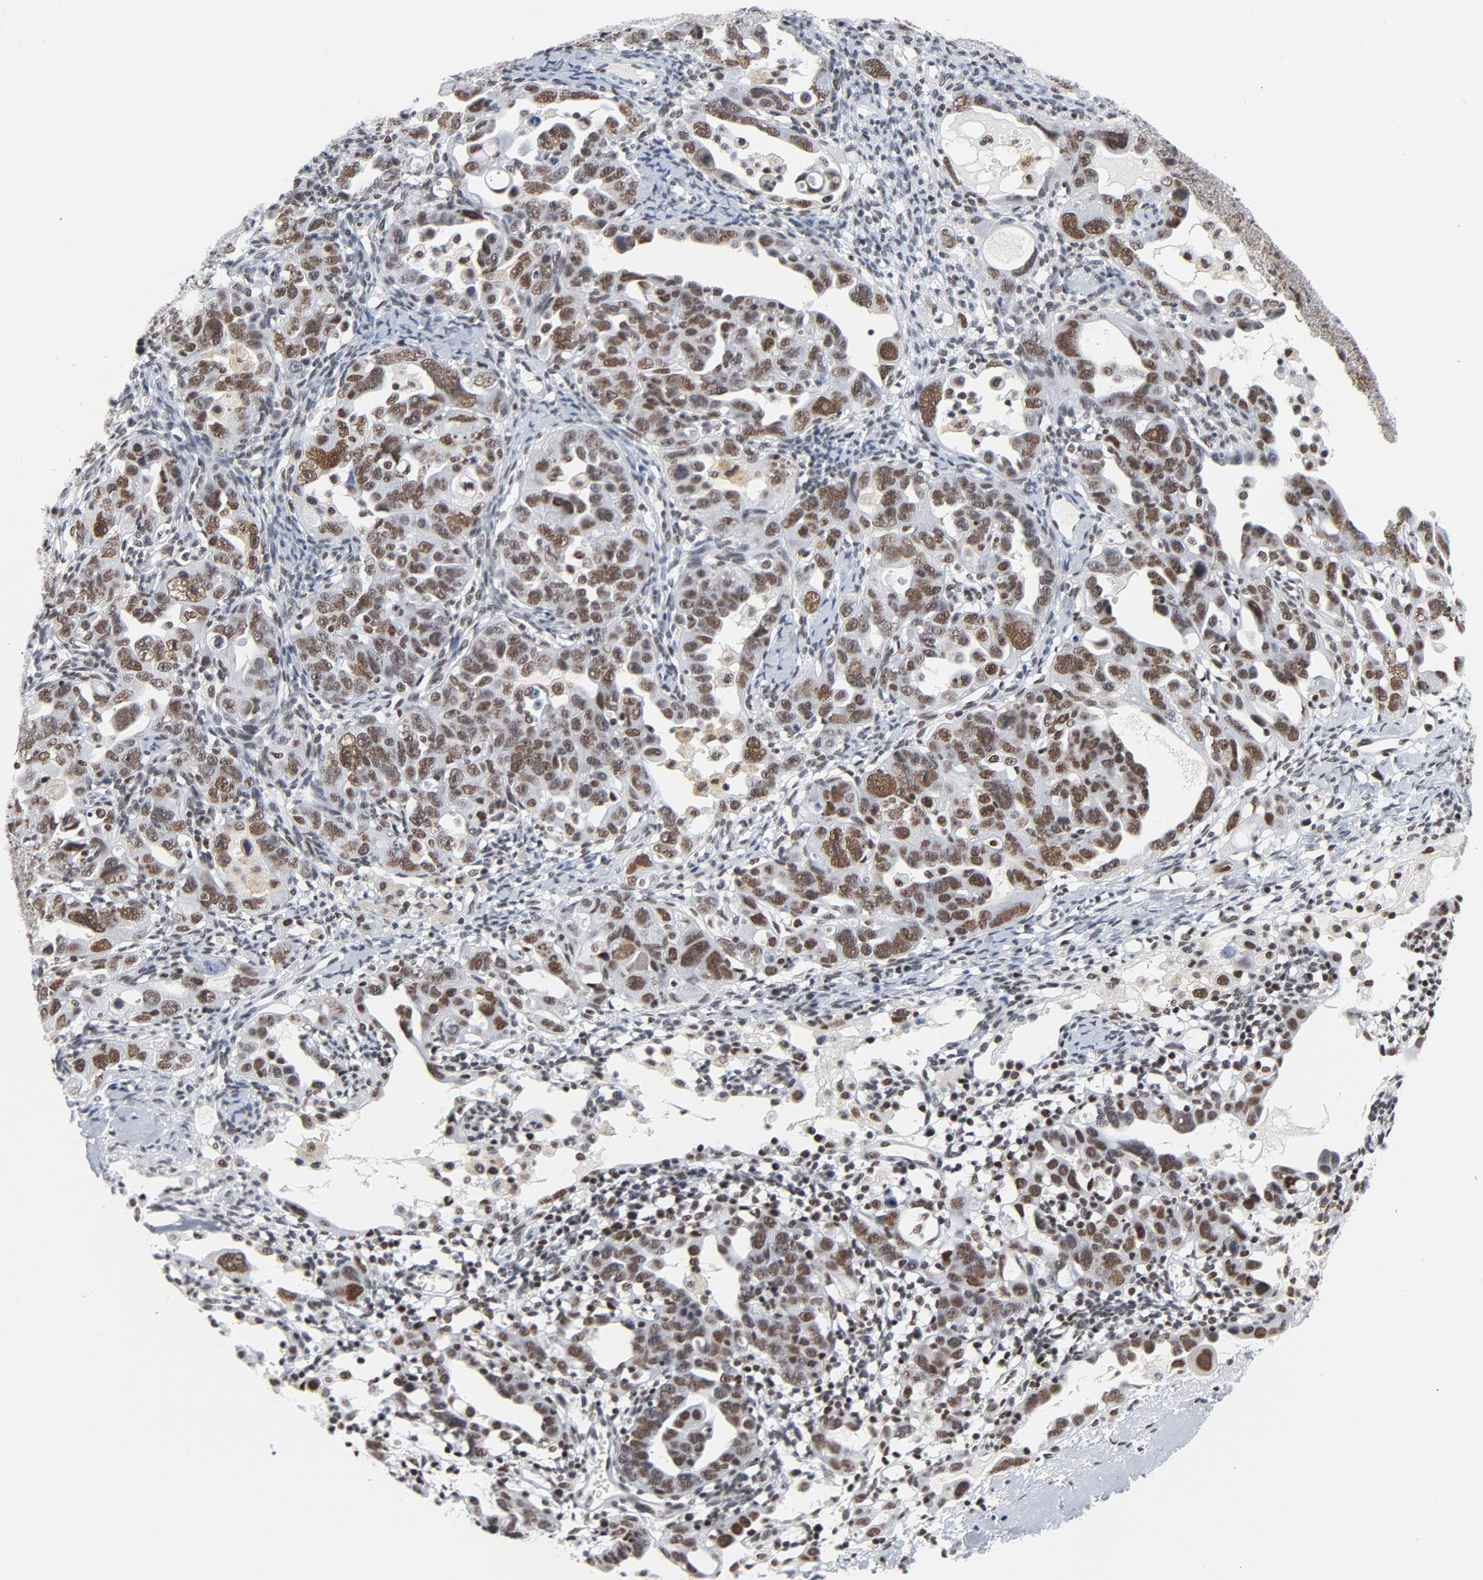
{"staining": {"intensity": "moderate", "quantity": ">75%", "location": "nuclear"}, "tissue": "ovarian cancer", "cell_type": "Tumor cells", "image_type": "cancer", "snomed": [{"axis": "morphology", "description": "Cystadenocarcinoma, serous, NOS"}, {"axis": "topography", "description": "Ovary"}], "caption": "Immunohistochemical staining of human ovarian serous cystadenocarcinoma exhibits moderate nuclear protein expression in about >75% of tumor cells.", "gene": "CSTF2", "patient": {"sex": "female", "age": 66}}